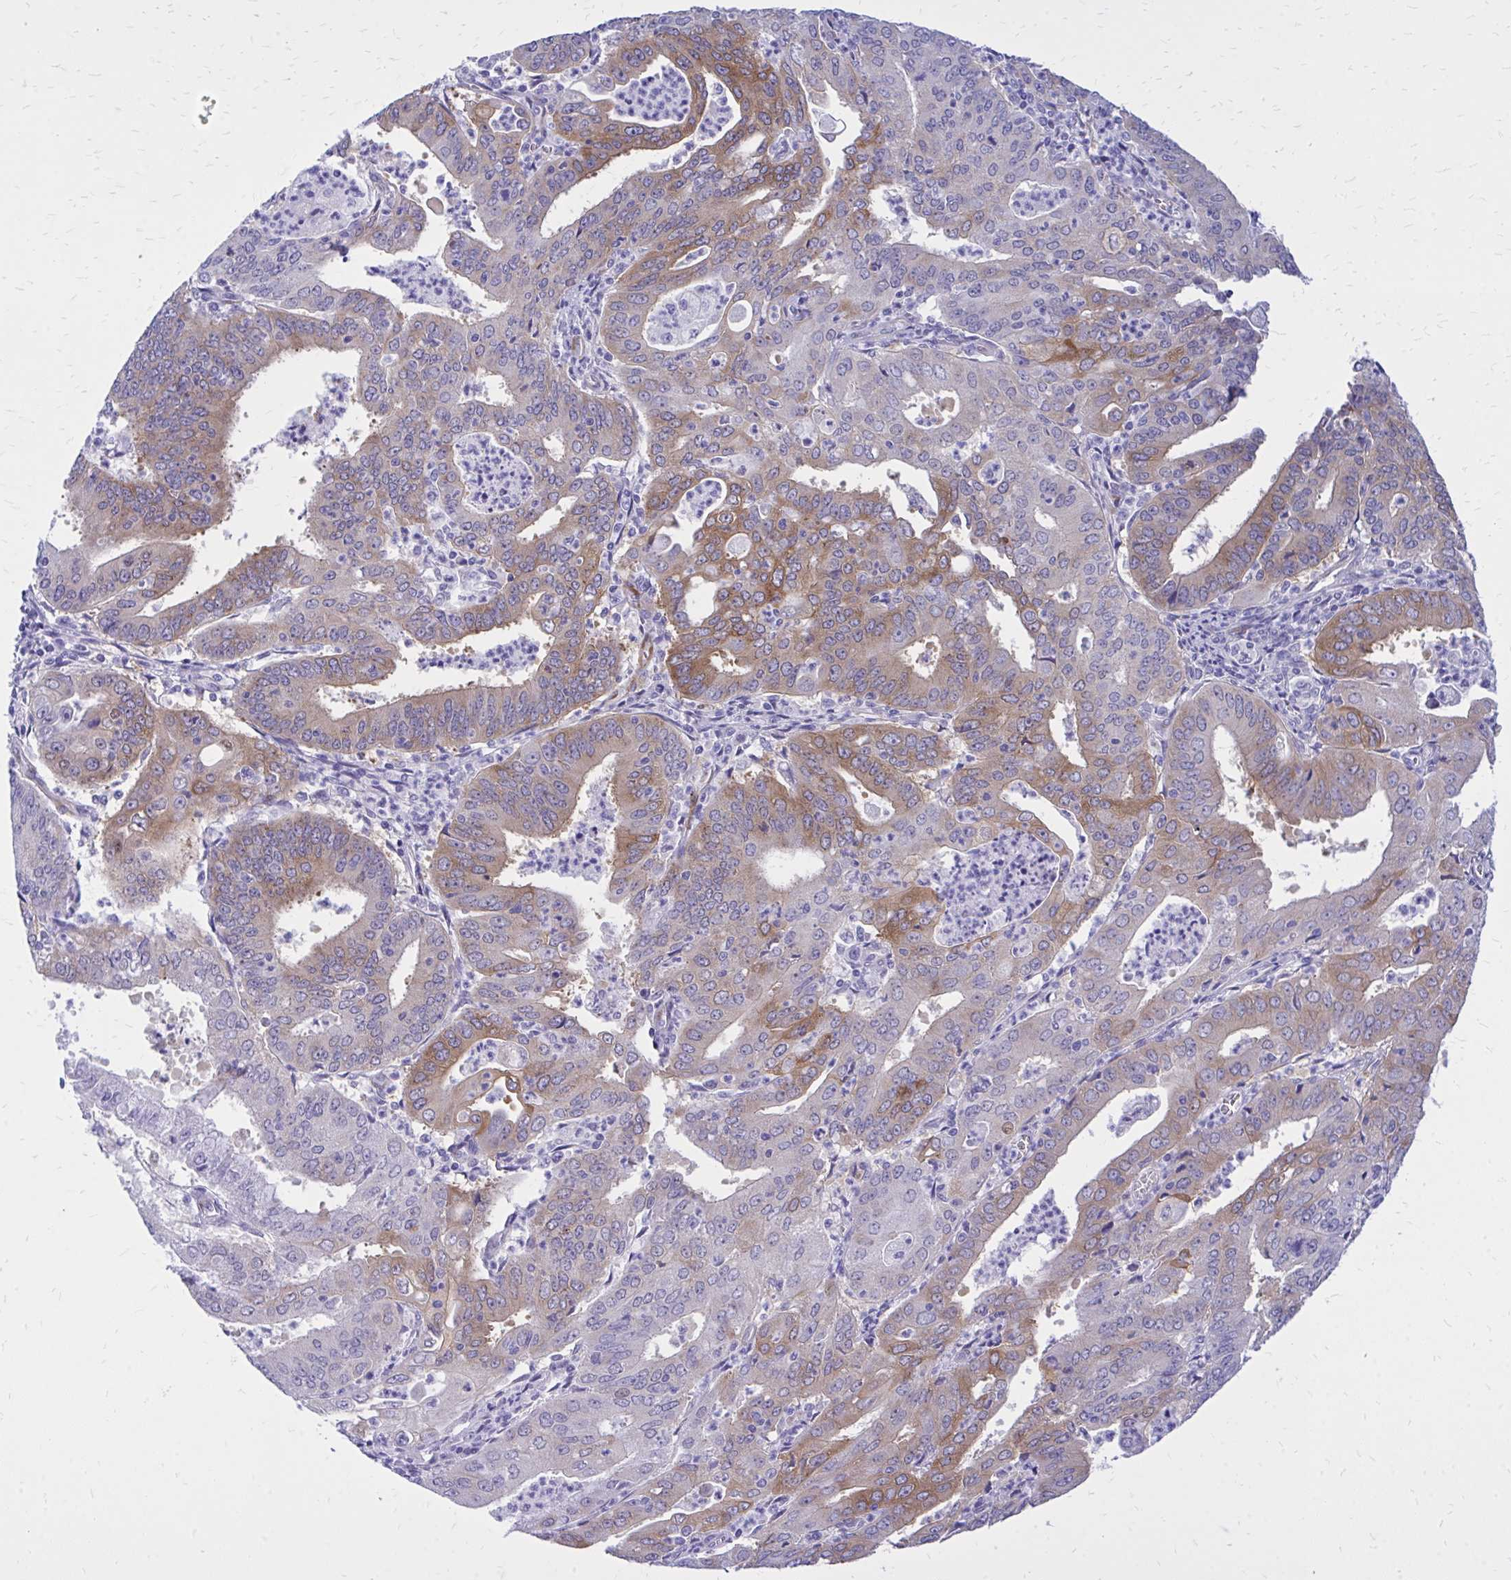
{"staining": {"intensity": "moderate", "quantity": "25%-75%", "location": "cytoplasmic/membranous"}, "tissue": "cervical cancer", "cell_type": "Tumor cells", "image_type": "cancer", "snomed": [{"axis": "morphology", "description": "Adenocarcinoma, NOS"}, {"axis": "topography", "description": "Cervix"}], "caption": "Immunohistochemistry (IHC) micrograph of neoplastic tissue: human adenocarcinoma (cervical) stained using immunohistochemistry (IHC) shows medium levels of moderate protein expression localized specifically in the cytoplasmic/membranous of tumor cells, appearing as a cytoplasmic/membranous brown color.", "gene": "EPB41L1", "patient": {"sex": "female", "age": 56}}